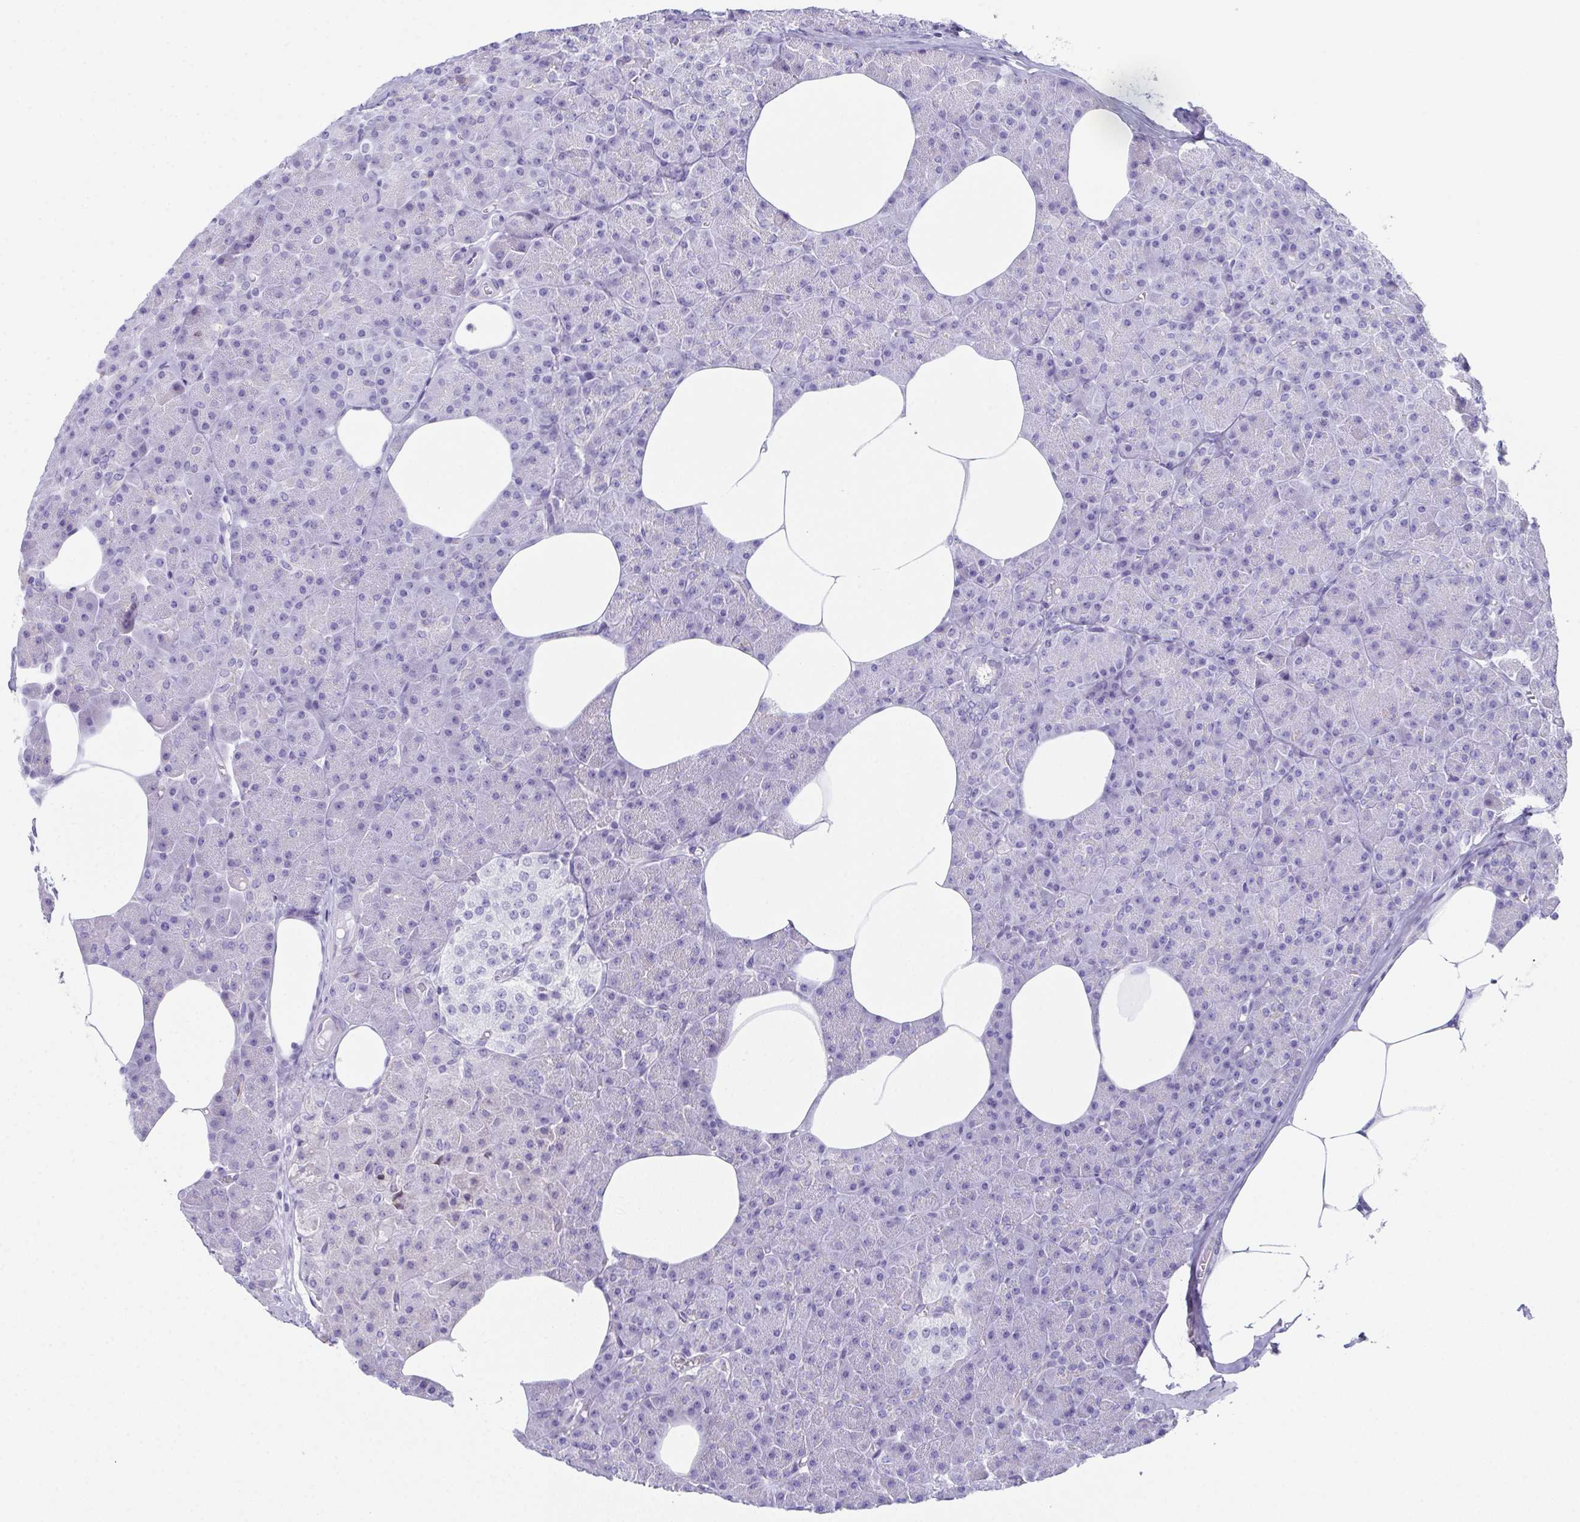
{"staining": {"intensity": "negative", "quantity": "none", "location": "none"}, "tissue": "pancreas", "cell_type": "Exocrine glandular cells", "image_type": "normal", "snomed": [{"axis": "morphology", "description": "Normal tissue, NOS"}, {"axis": "topography", "description": "Pancreas"}], "caption": "Immunohistochemical staining of unremarkable pancreas exhibits no significant expression in exocrine glandular cells.", "gene": "TEX19", "patient": {"sex": "female", "age": 45}}